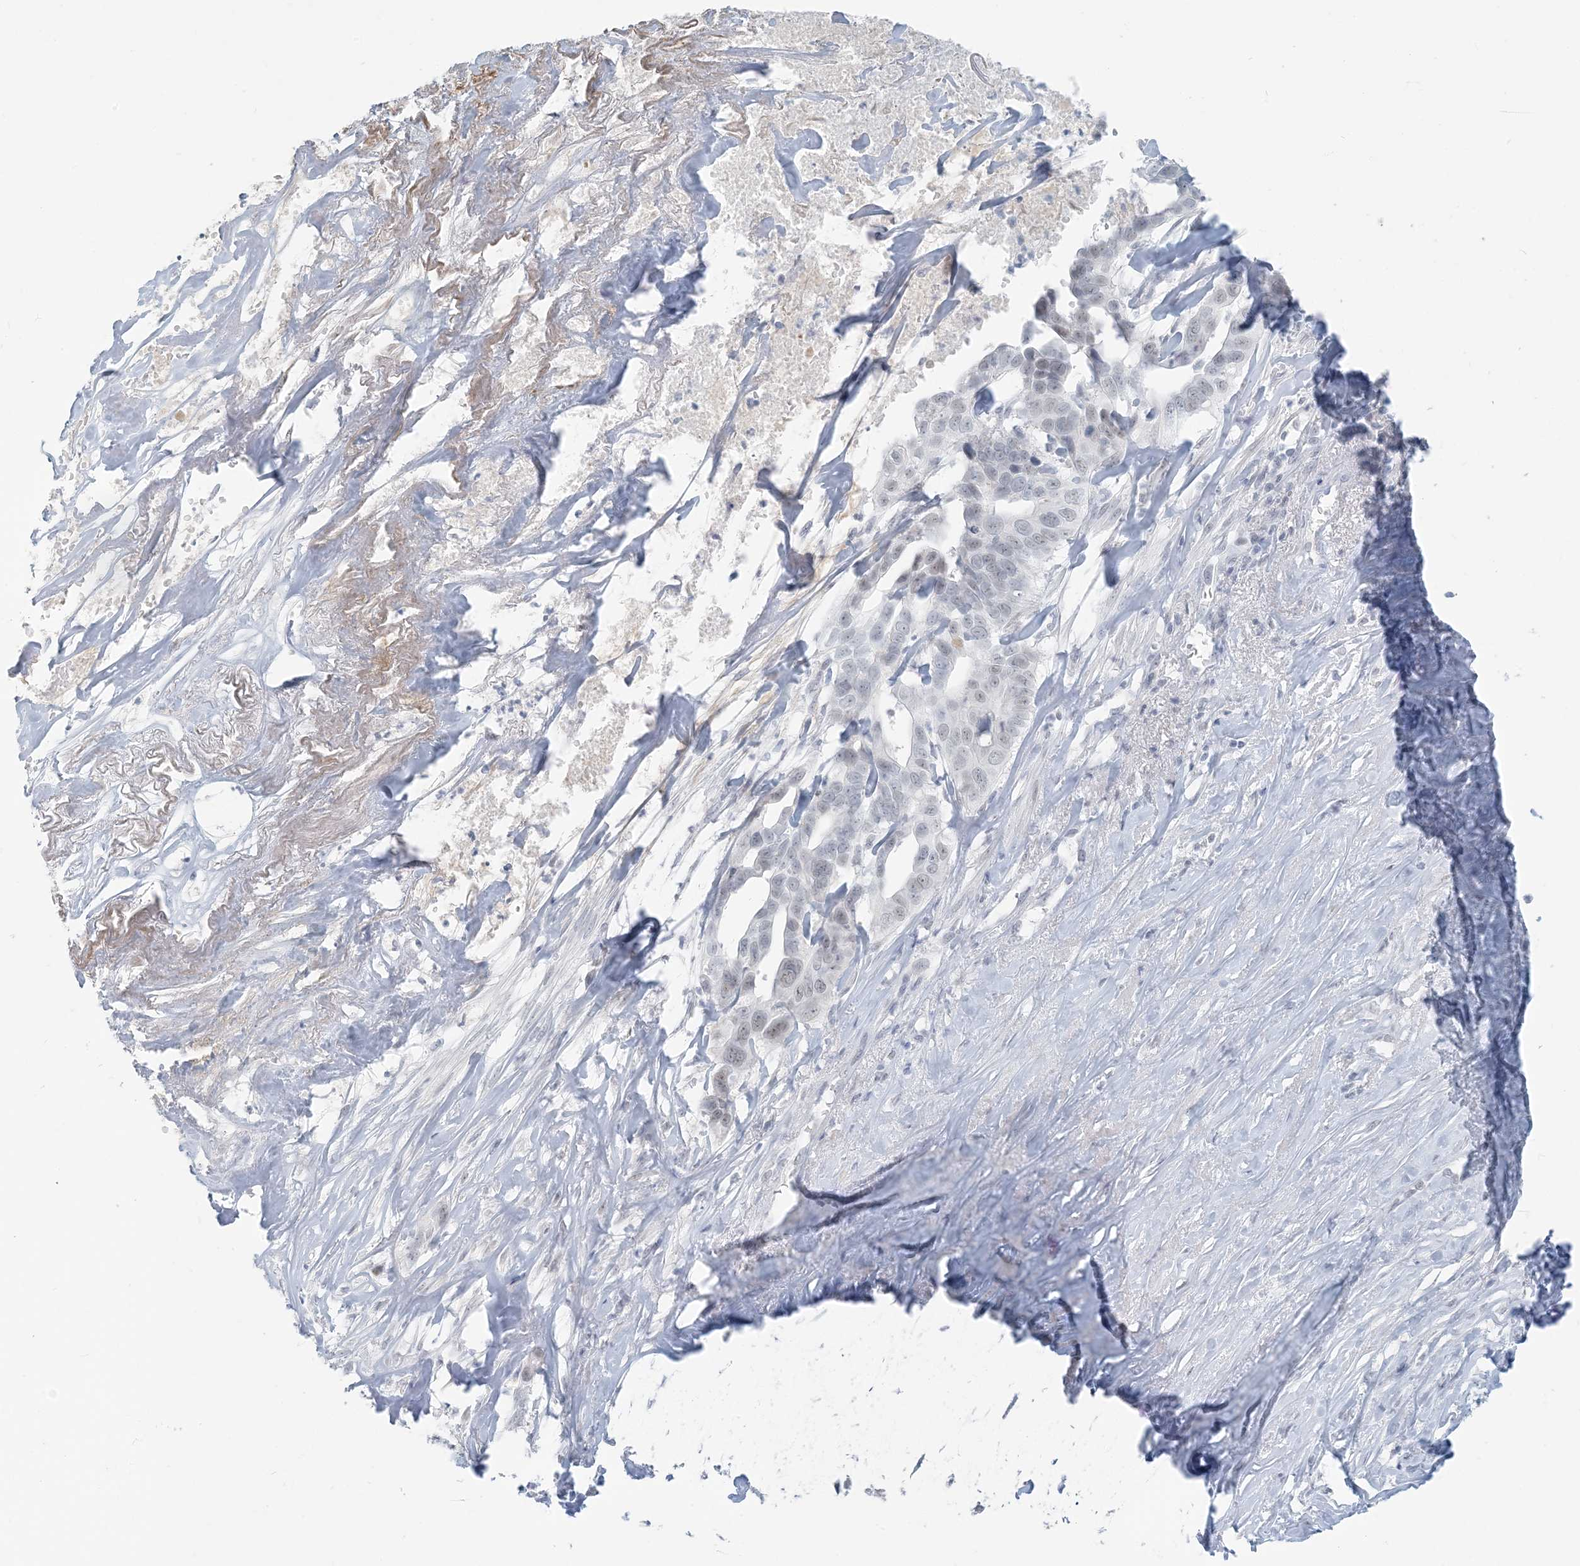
{"staining": {"intensity": "negative", "quantity": "none", "location": "none"}, "tissue": "liver cancer", "cell_type": "Tumor cells", "image_type": "cancer", "snomed": [{"axis": "morphology", "description": "Cholangiocarcinoma"}, {"axis": "topography", "description": "Liver"}], "caption": "Tumor cells show no significant staining in cholangiocarcinoma (liver).", "gene": "SCML1", "patient": {"sex": "female", "age": 79}}